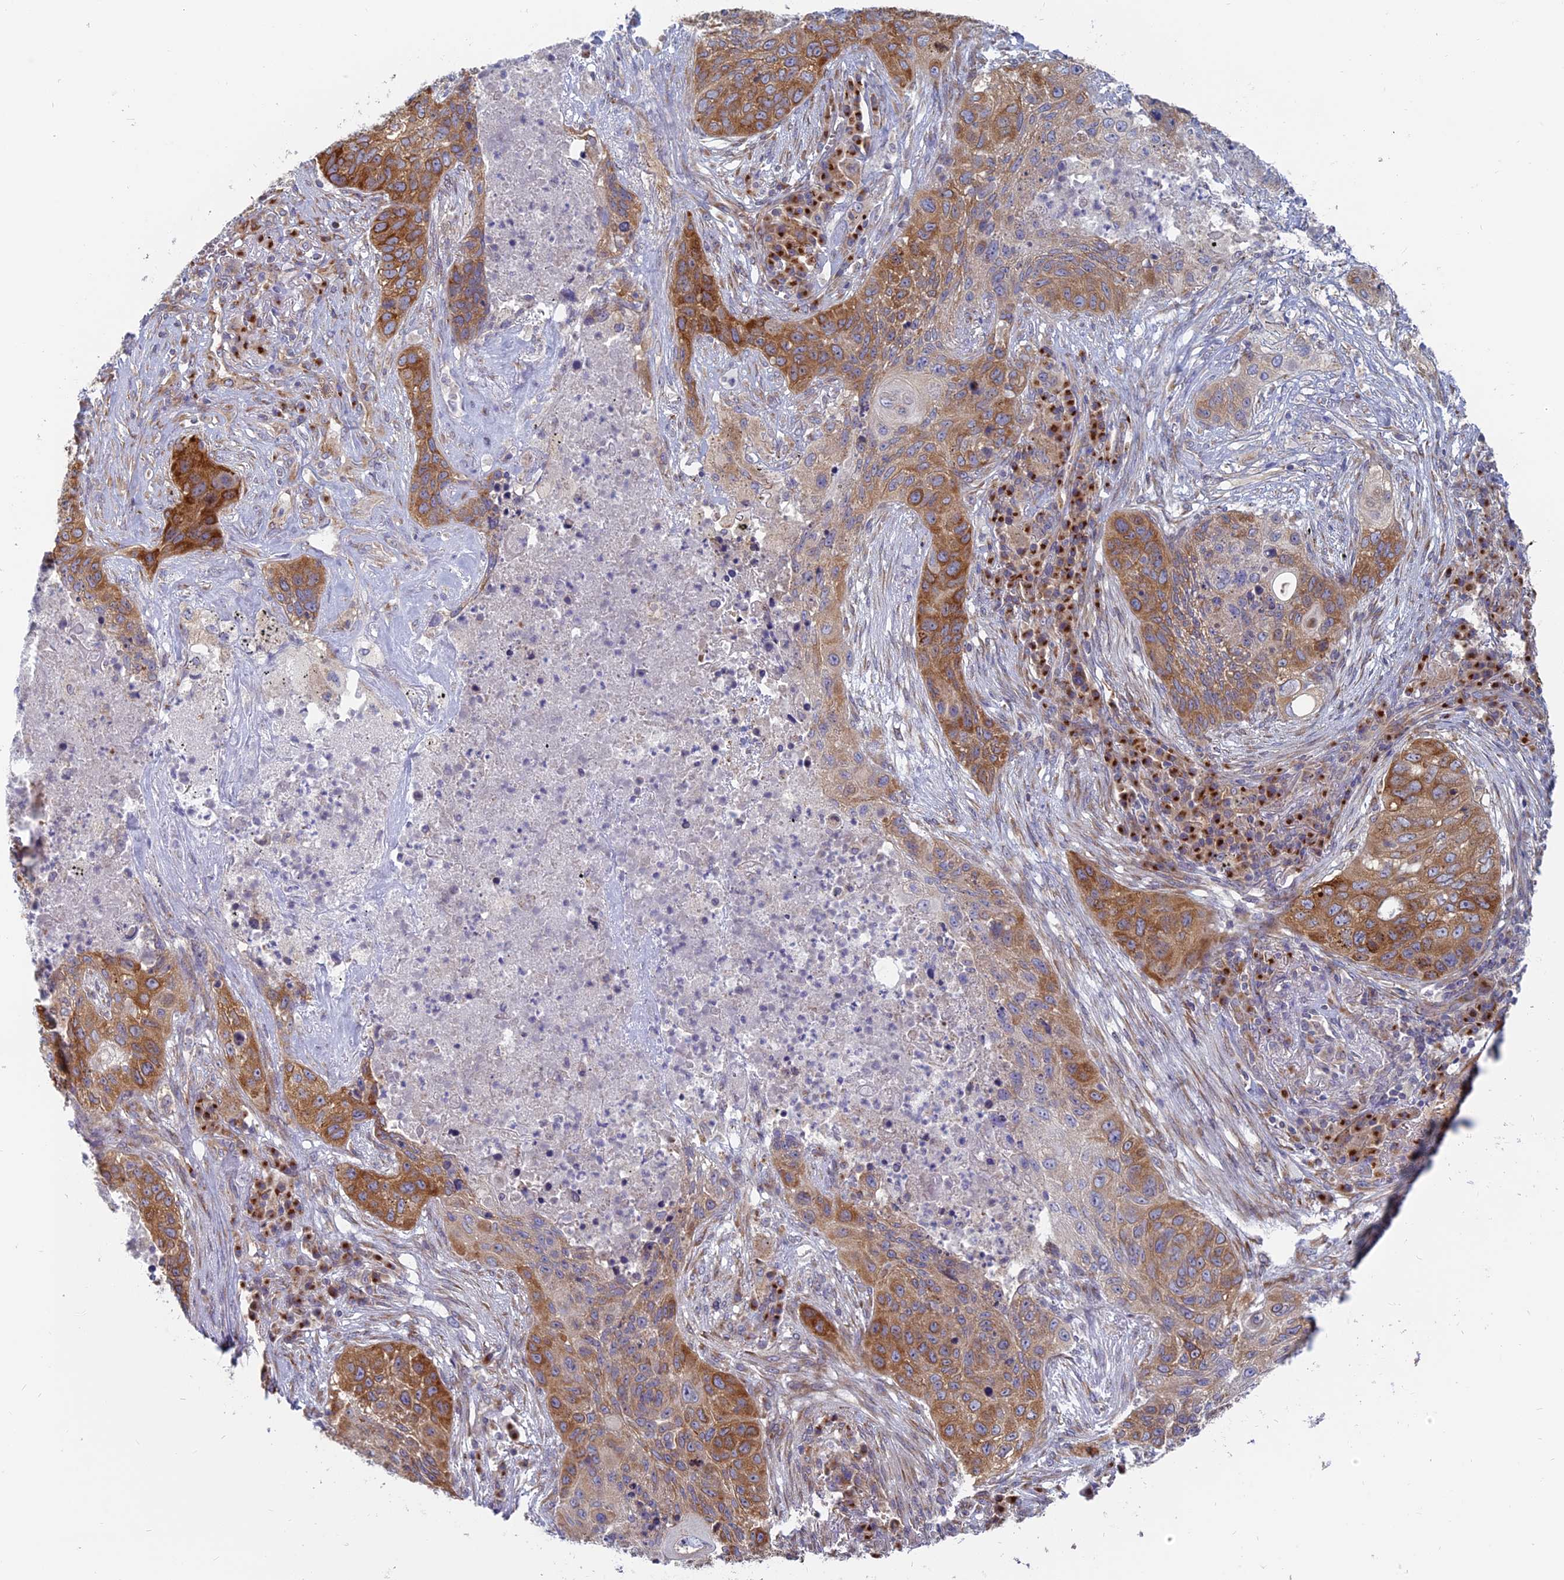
{"staining": {"intensity": "moderate", "quantity": ">75%", "location": "cytoplasmic/membranous"}, "tissue": "lung cancer", "cell_type": "Tumor cells", "image_type": "cancer", "snomed": [{"axis": "morphology", "description": "Squamous cell carcinoma, NOS"}, {"axis": "topography", "description": "Lung"}], "caption": "Protein expression analysis of human lung cancer (squamous cell carcinoma) reveals moderate cytoplasmic/membranous positivity in about >75% of tumor cells.", "gene": "TBC1D30", "patient": {"sex": "female", "age": 63}}